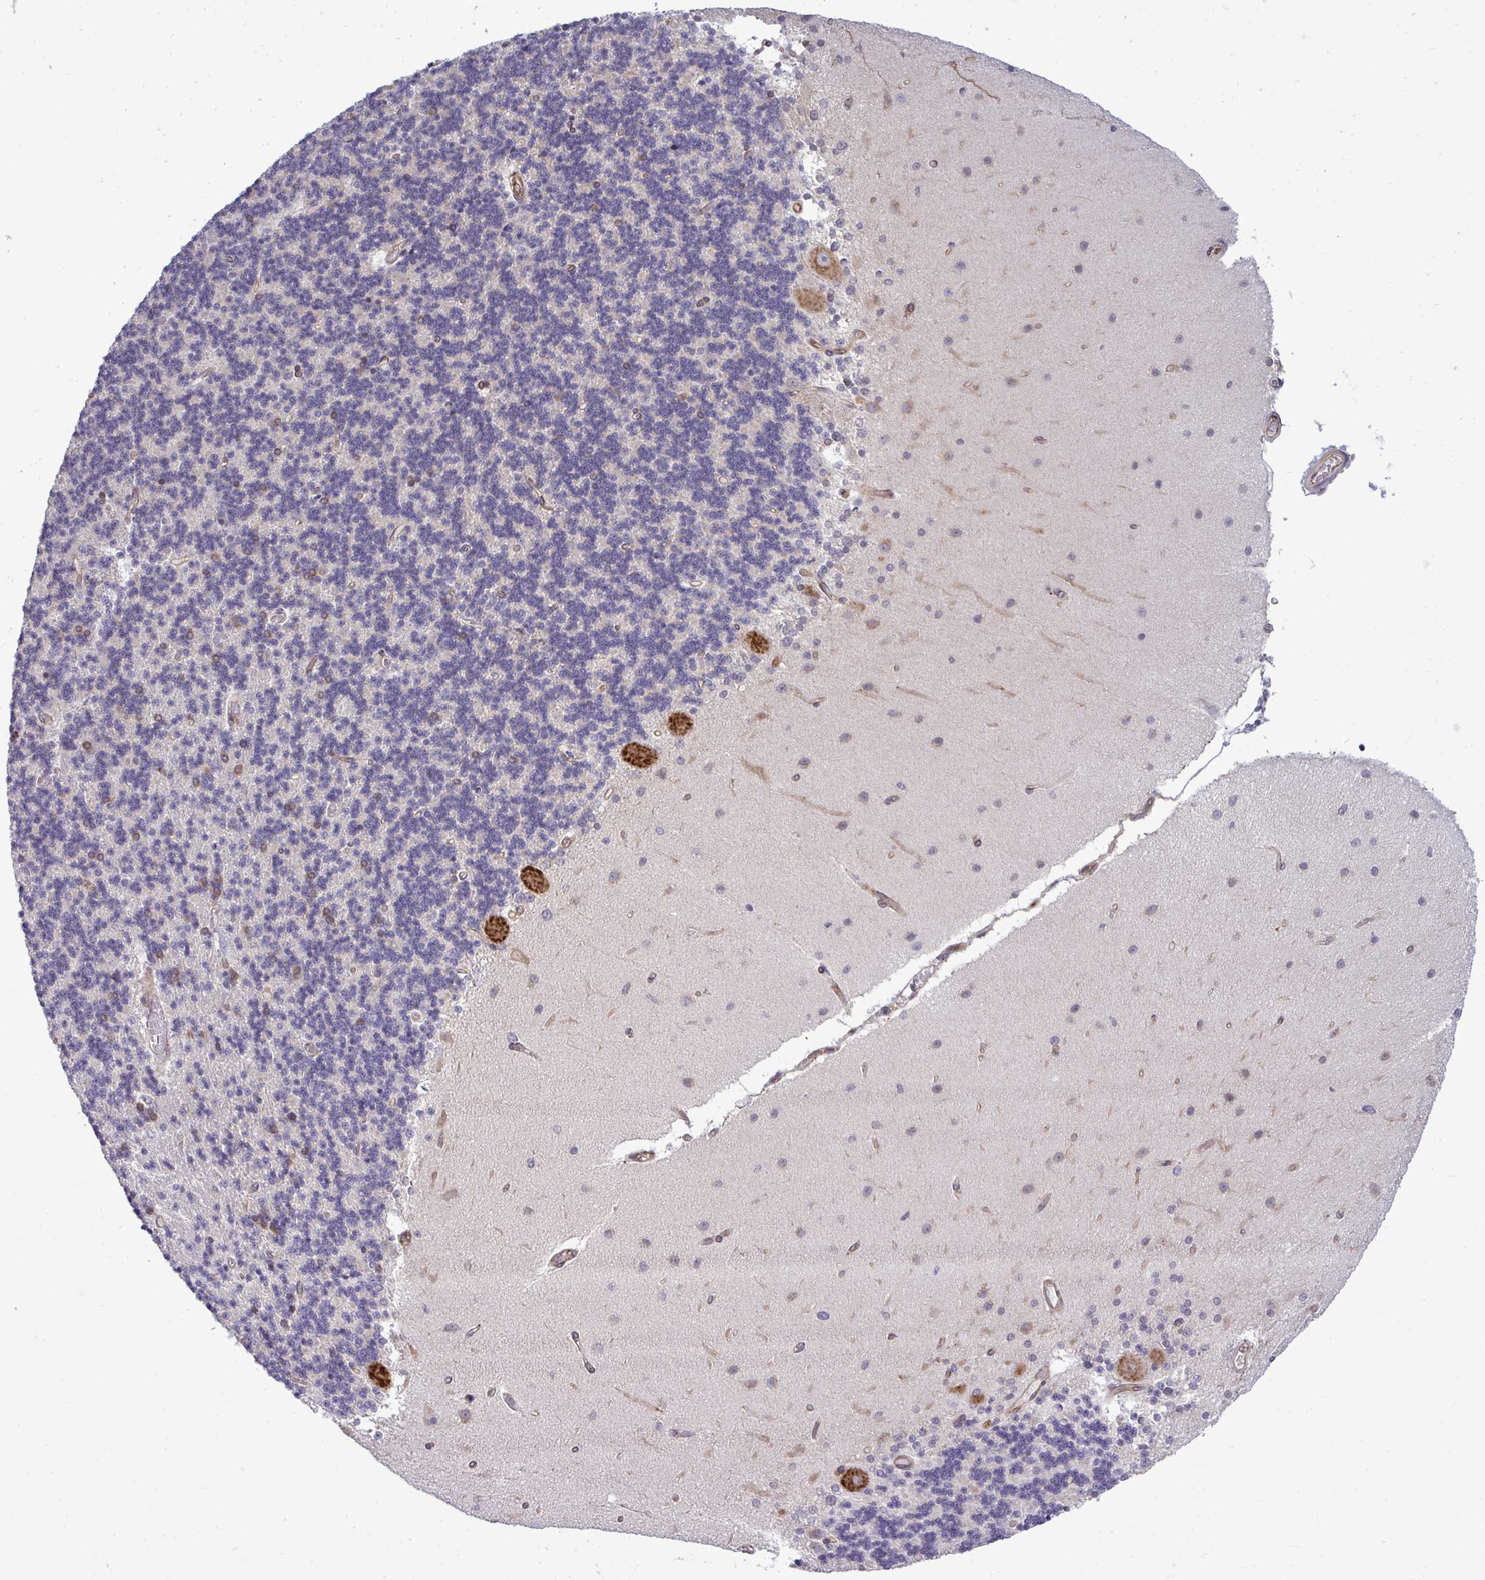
{"staining": {"intensity": "moderate", "quantity": "25%-75%", "location": "cytoplasmic/membranous"}, "tissue": "cerebellum", "cell_type": "Cells in granular layer", "image_type": "normal", "snomed": [{"axis": "morphology", "description": "Normal tissue, NOS"}, {"axis": "topography", "description": "Cerebellum"}], "caption": "This is a micrograph of immunohistochemistry staining of unremarkable cerebellum, which shows moderate staining in the cytoplasmic/membranous of cells in granular layer.", "gene": "FUT10", "patient": {"sex": "female", "age": 54}}